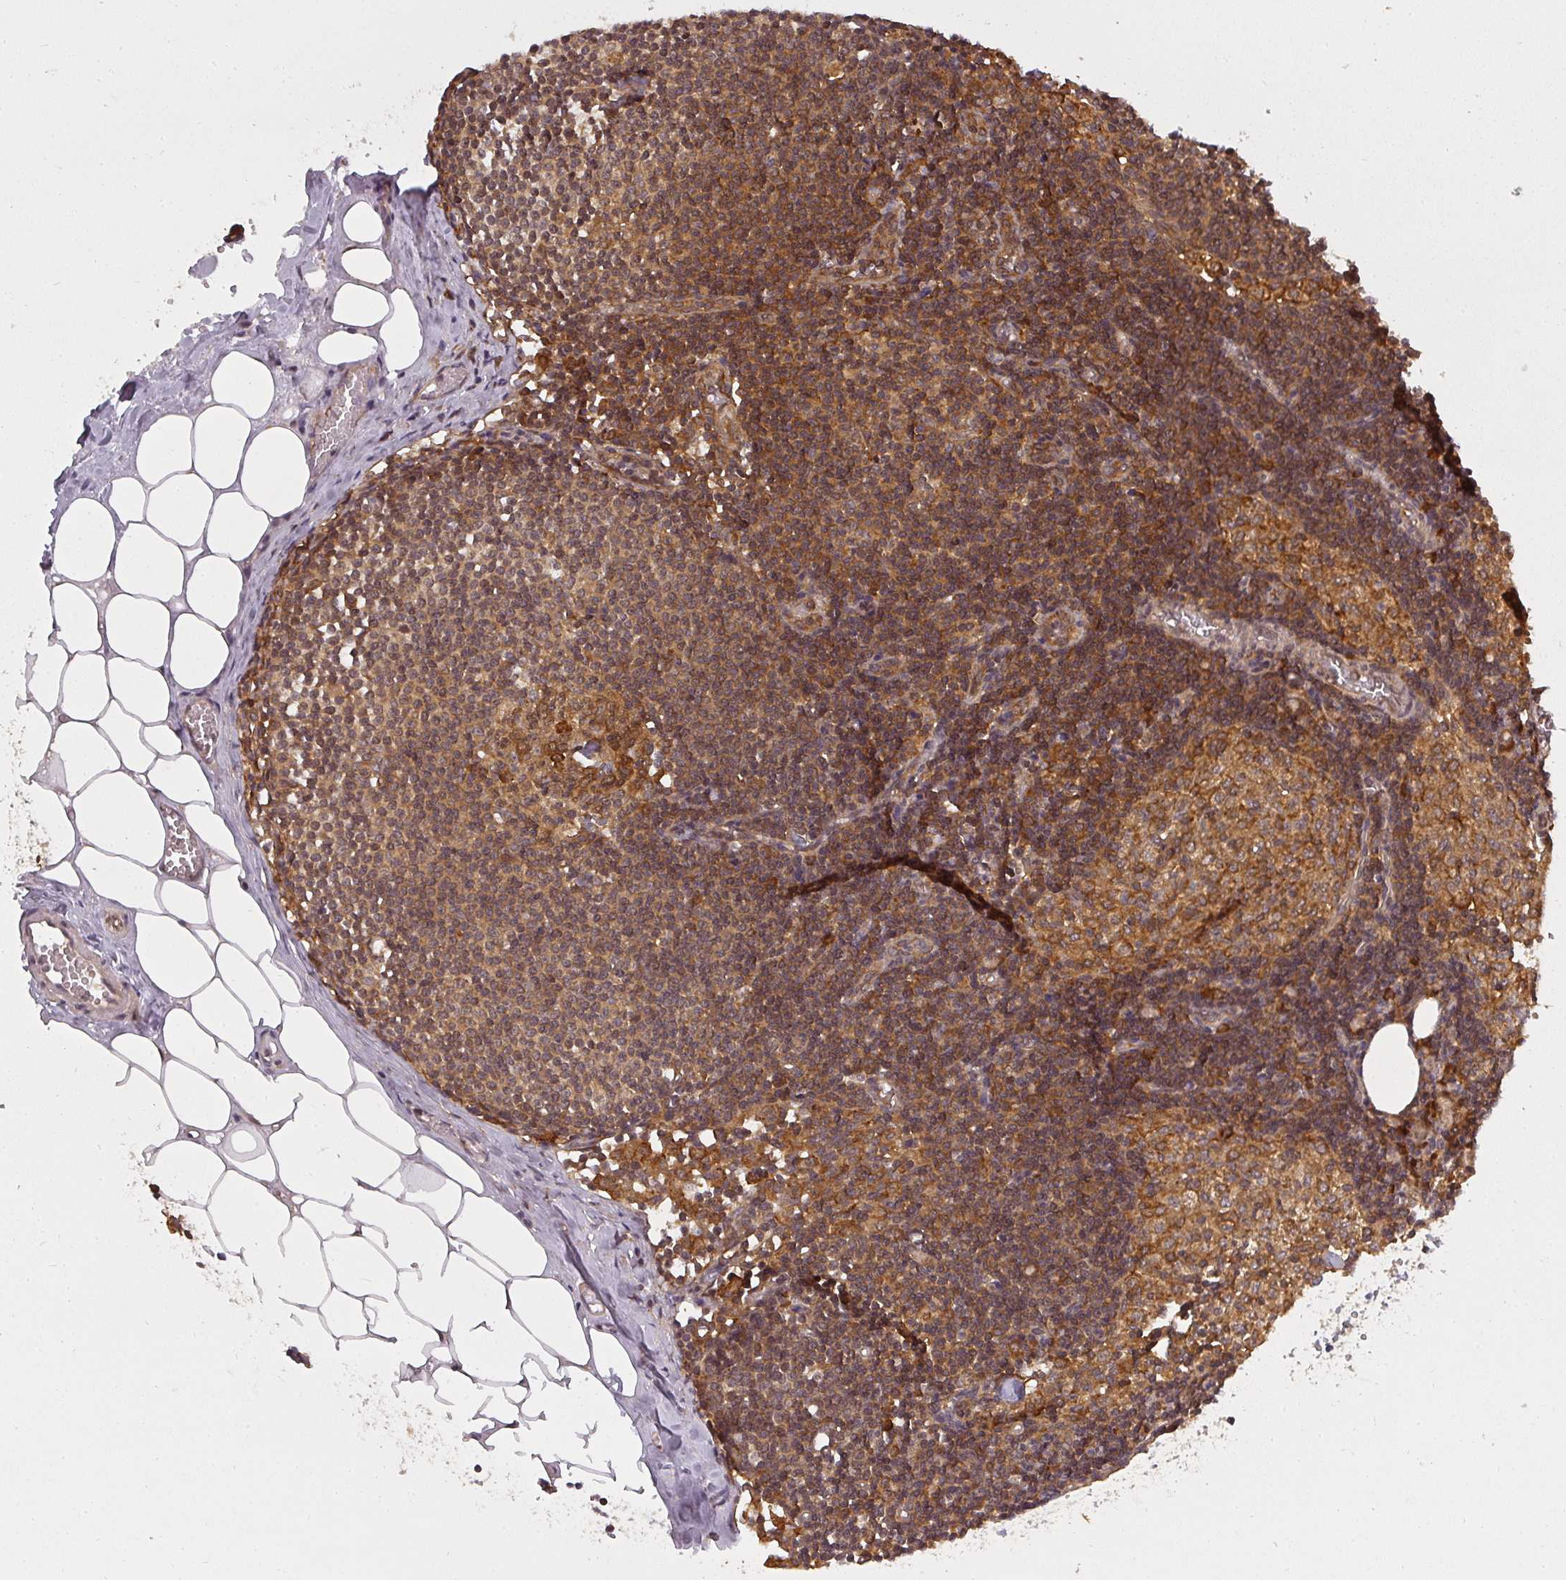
{"staining": {"intensity": "strong", "quantity": ">75%", "location": "cytoplasmic/membranous"}, "tissue": "lymph node", "cell_type": "Germinal center cells", "image_type": "normal", "snomed": [{"axis": "morphology", "description": "Normal tissue, NOS"}, {"axis": "topography", "description": "Lymph node"}], "caption": "Brown immunohistochemical staining in unremarkable lymph node shows strong cytoplasmic/membranous staining in about >75% of germinal center cells.", "gene": "PPP6R3", "patient": {"sex": "female", "age": 42}}